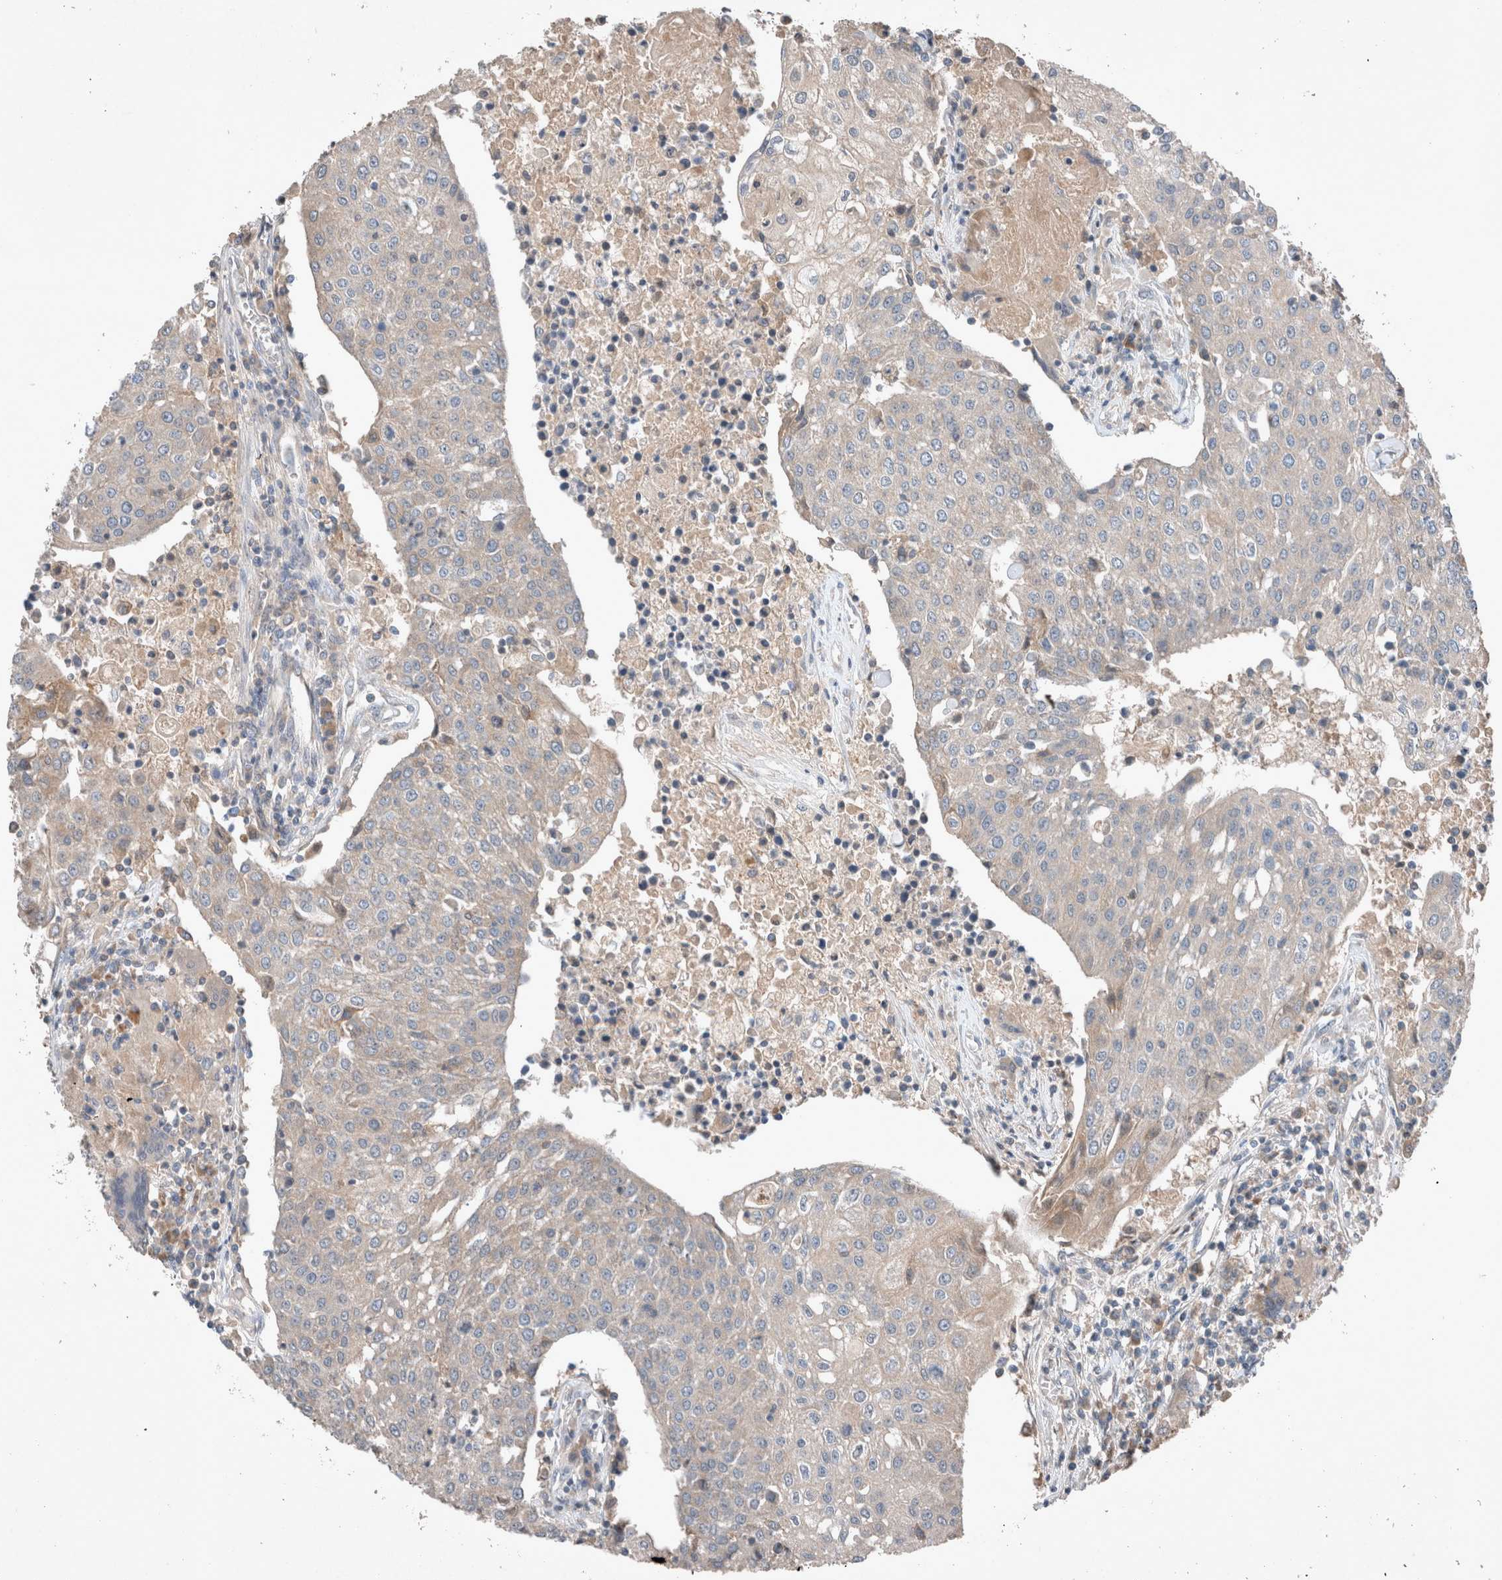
{"staining": {"intensity": "negative", "quantity": "none", "location": "none"}, "tissue": "urothelial cancer", "cell_type": "Tumor cells", "image_type": "cancer", "snomed": [{"axis": "morphology", "description": "Urothelial carcinoma, High grade"}, {"axis": "topography", "description": "Urinary bladder"}], "caption": "Immunohistochemical staining of human urothelial carcinoma (high-grade) exhibits no significant positivity in tumor cells. Nuclei are stained in blue.", "gene": "UGCG", "patient": {"sex": "female", "age": 85}}